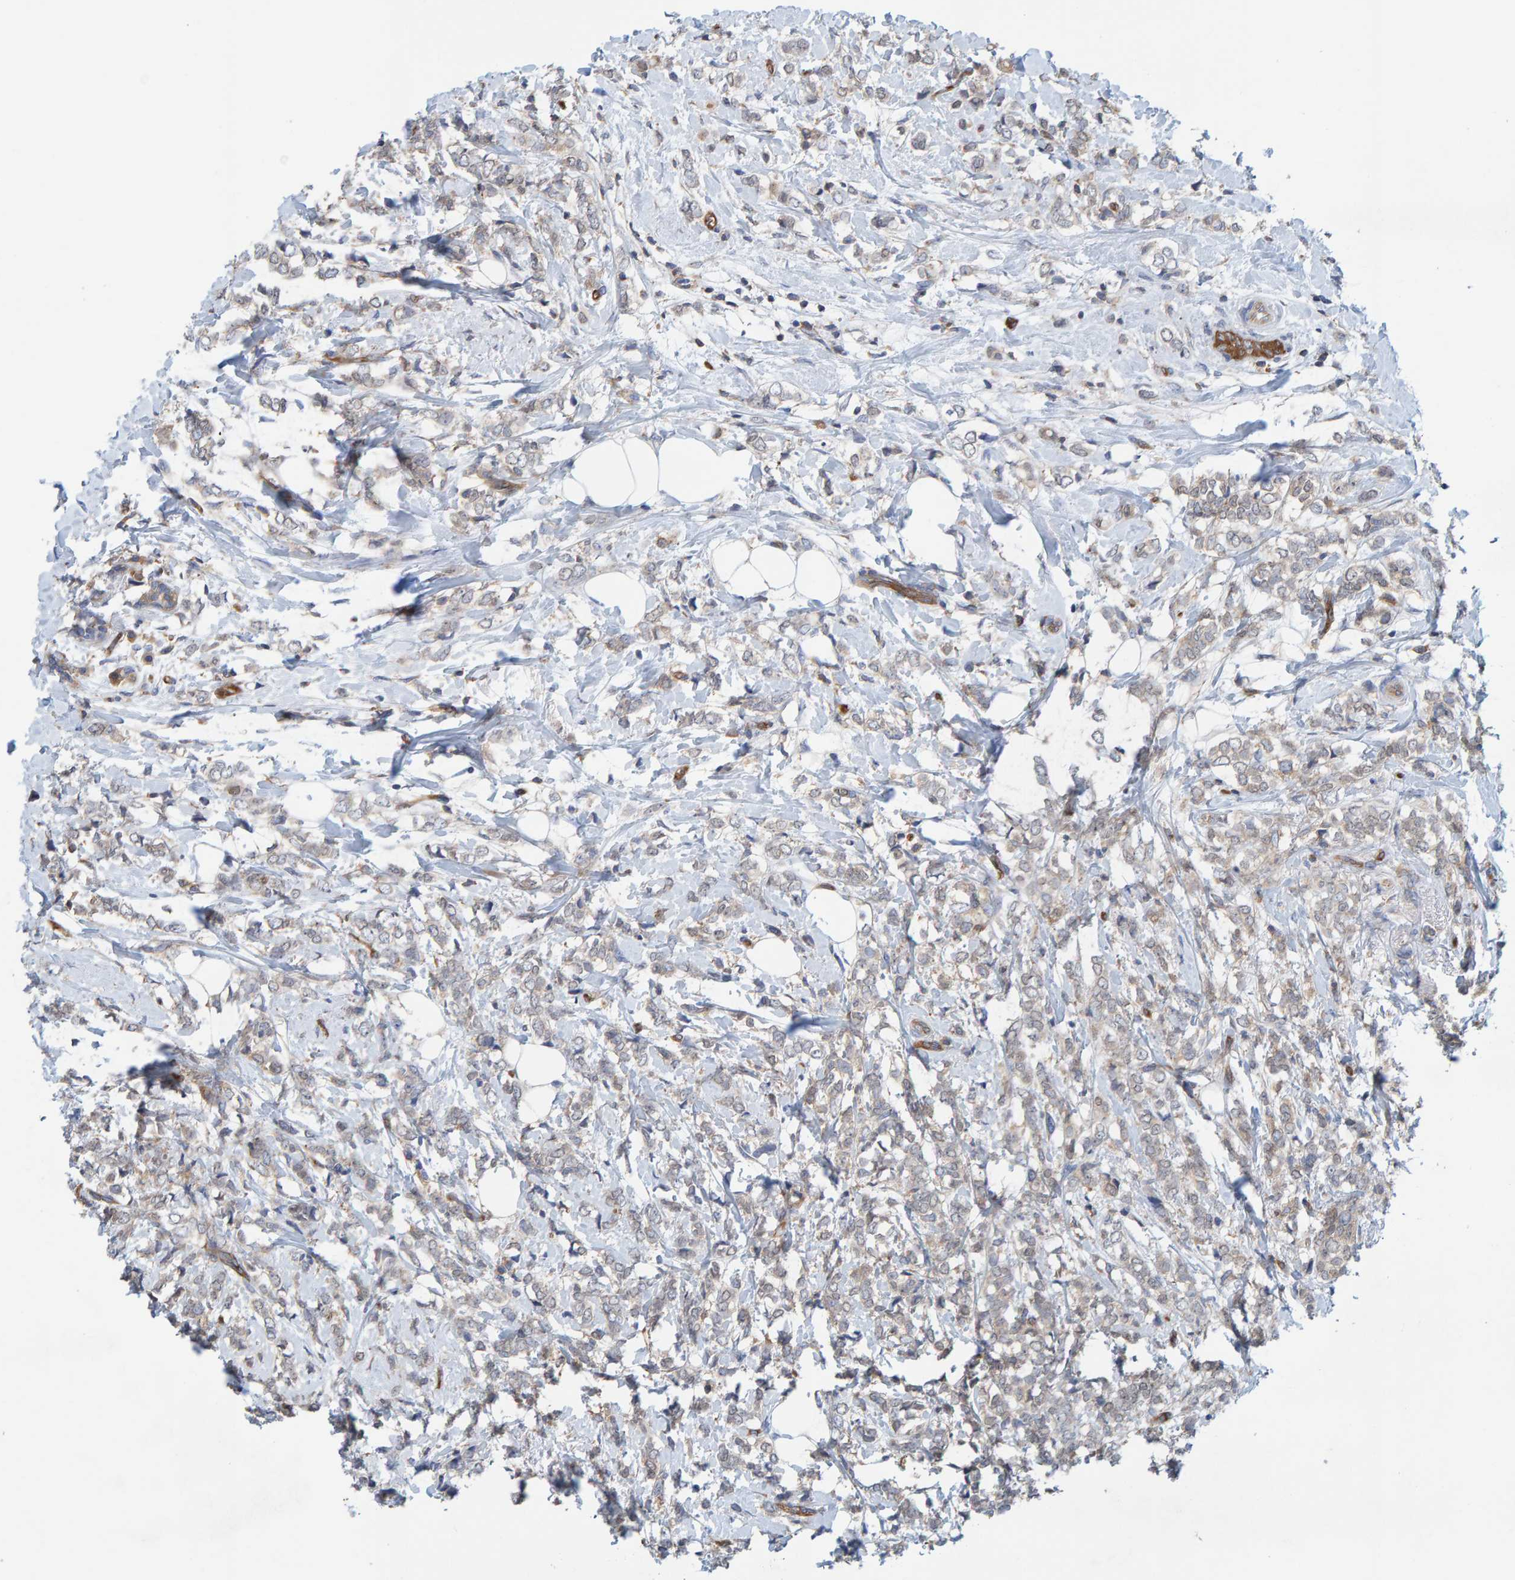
{"staining": {"intensity": "weak", "quantity": ">75%", "location": "cytoplasmic/membranous"}, "tissue": "breast cancer", "cell_type": "Tumor cells", "image_type": "cancer", "snomed": [{"axis": "morphology", "description": "Normal tissue, NOS"}, {"axis": "morphology", "description": "Lobular carcinoma"}, {"axis": "topography", "description": "Breast"}], "caption": "Brown immunohistochemical staining in human breast lobular carcinoma displays weak cytoplasmic/membranous staining in about >75% of tumor cells.", "gene": "PRKD2", "patient": {"sex": "female", "age": 47}}